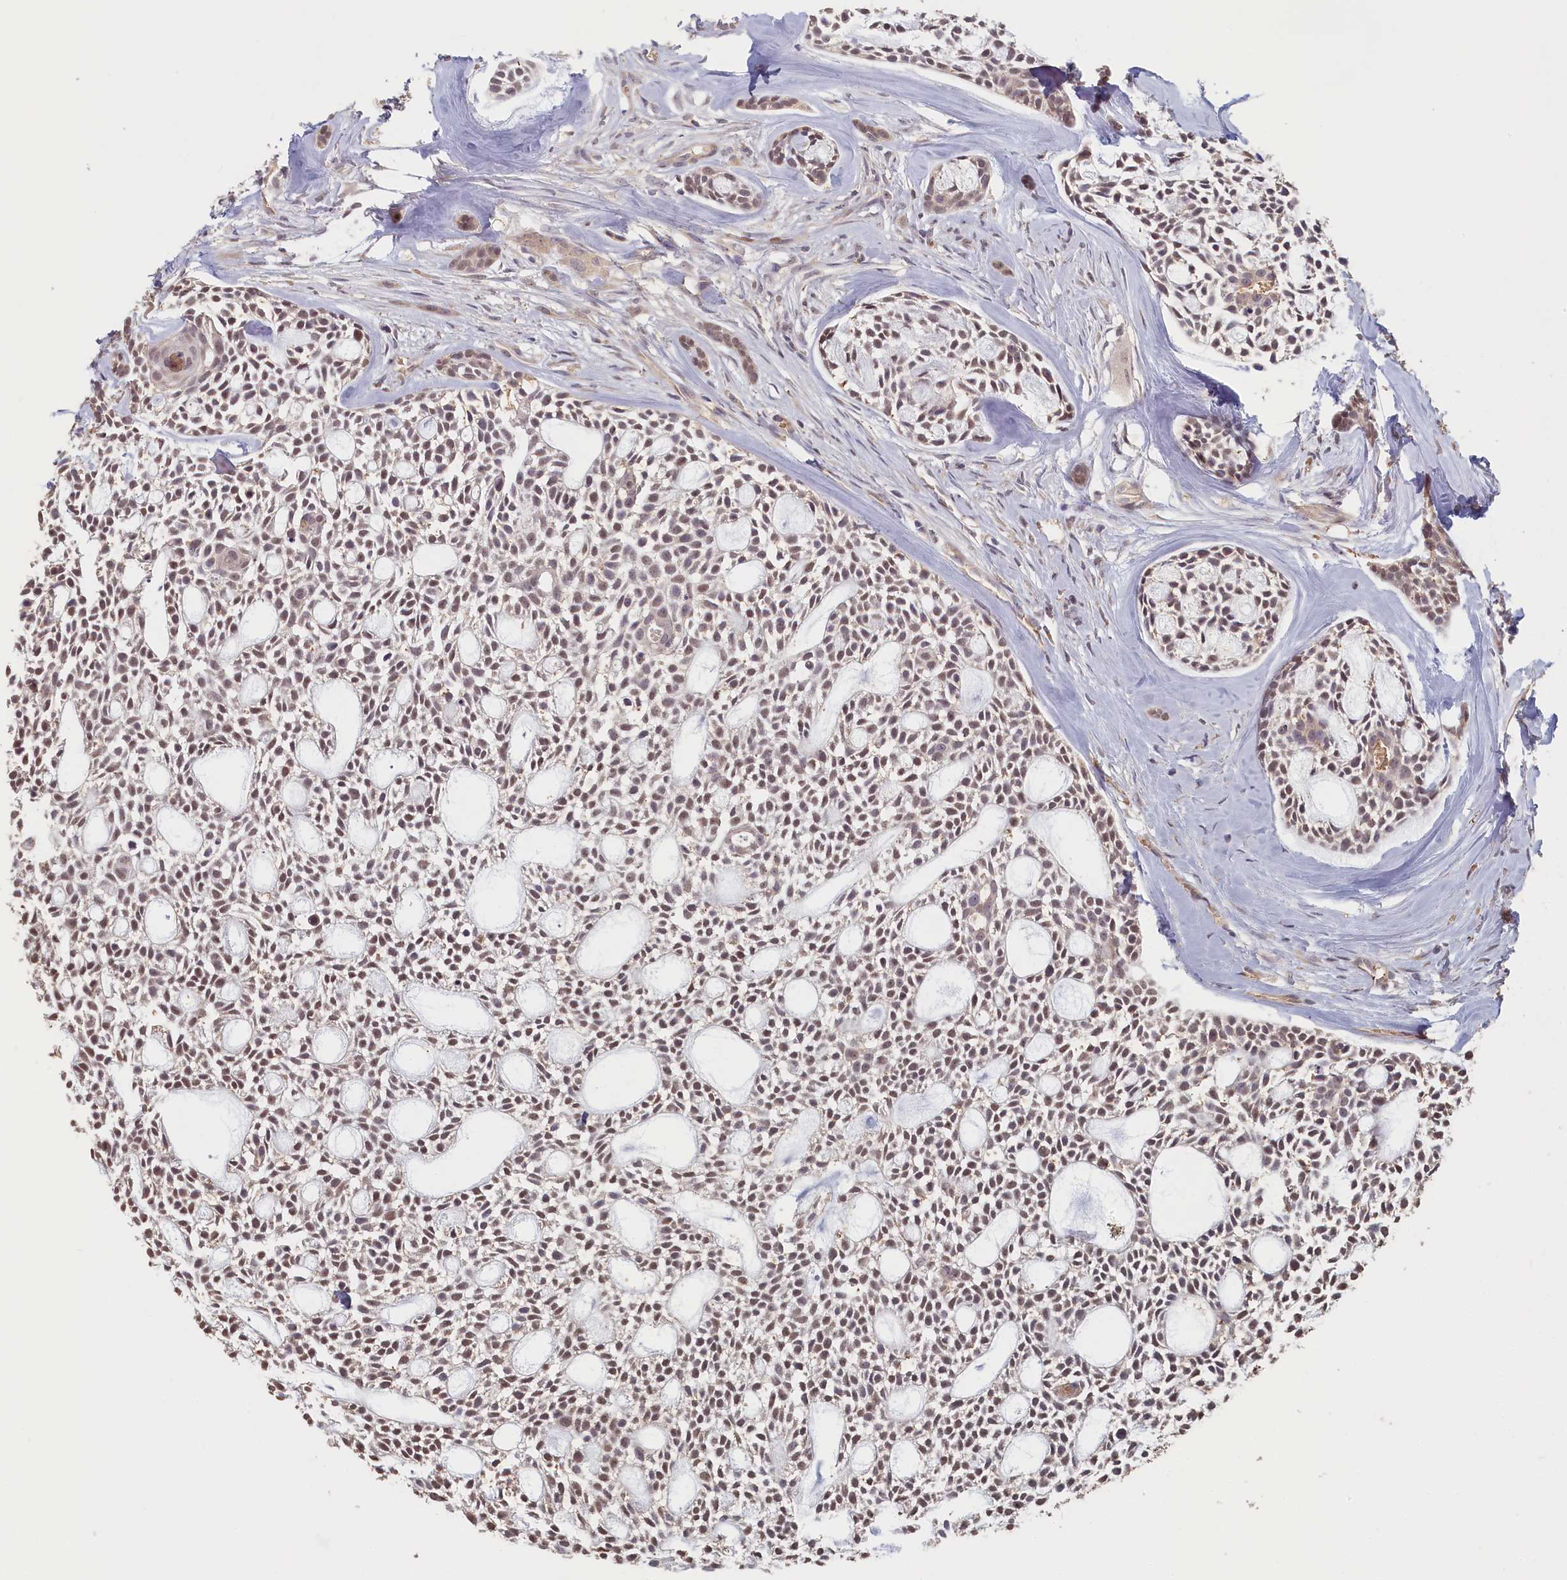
{"staining": {"intensity": "weak", "quantity": "25%-75%", "location": "cytoplasmic/membranous,nuclear"}, "tissue": "head and neck cancer", "cell_type": "Tumor cells", "image_type": "cancer", "snomed": [{"axis": "morphology", "description": "Adenocarcinoma, NOS"}, {"axis": "topography", "description": "Subcutis"}, {"axis": "topography", "description": "Head-Neck"}], "caption": "Immunohistochemical staining of head and neck cancer displays weak cytoplasmic/membranous and nuclear protein positivity in about 25%-75% of tumor cells.", "gene": "STX16", "patient": {"sex": "female", "age": 73}}